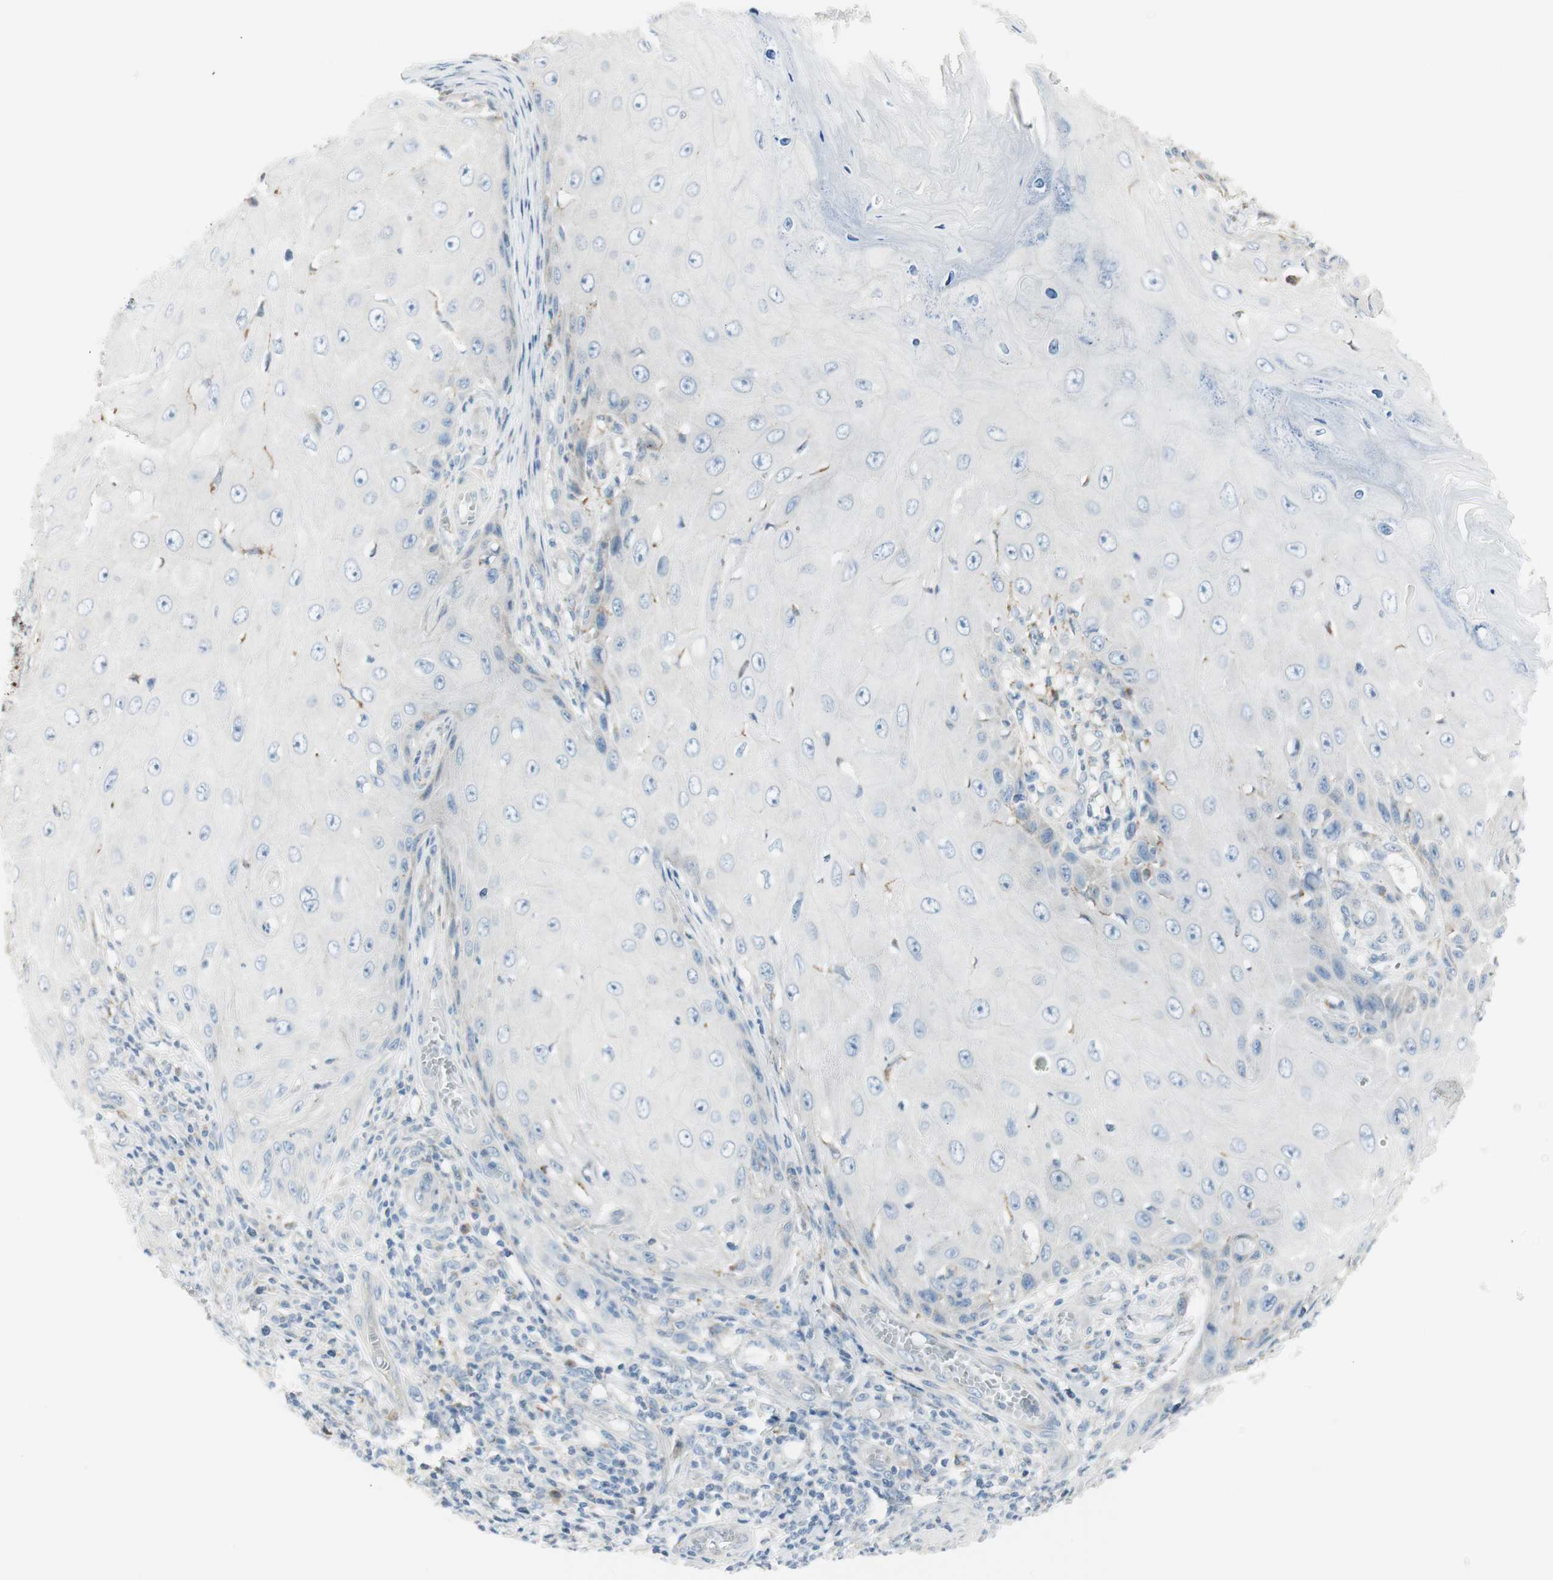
{"staining": {"intensity": "negative", "quantity": "none", "location": "none"}, "tissue": "skin cancer", "cell_type": "Tumor cells", "image_type": "cancer", "snomed": [{"axis": "morphology", "description": "Squamous cell carcinoma, NOS"}, {"axis": "topography", "description": "Skin"}], "caption": "Human skin cancer stained for a protein using immunohistochemistry (IHC) shows no expression in tumor cells.", "gene": "TNFSF11", "patient": {"sex": "female", "age": 73}}